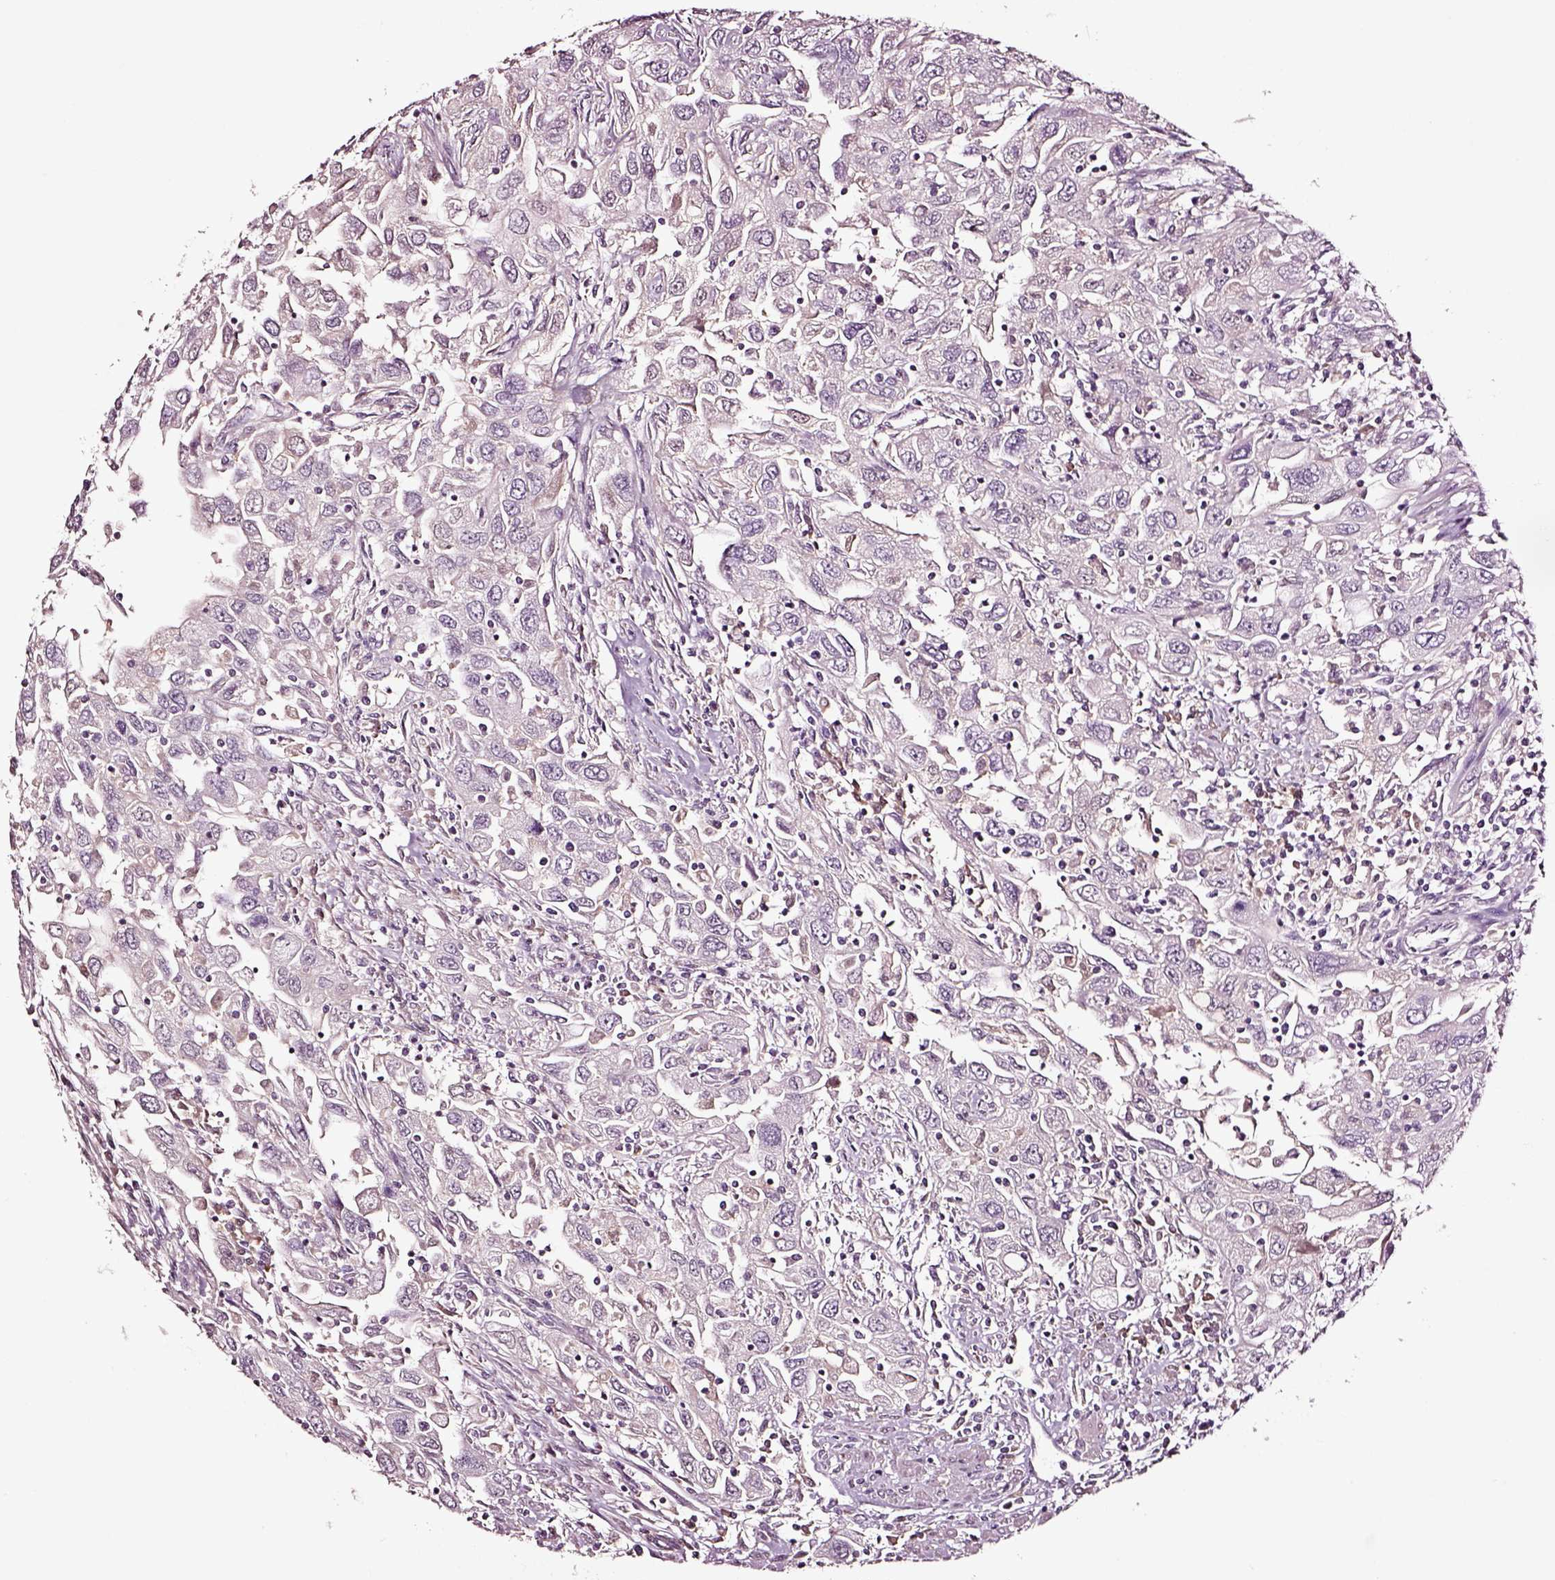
{"staining": {"intensity": "negative", "quantity": "none", "location": "none"}, "tissue": "urothelial cancer", "cell_type": "Tumor cells", "image_type": "cancer", "snomed": [{"axis": "morphology", "description": "Urothelial carcinoma, High grade"}, {"axis": "topography", "description": "Urinary bladder"}], "caption": "High-grade urothelial carcinoma was stained to show a protein in brown. There is no significant staining in tumor cells. Brightfield microscopy of immunohistochemistry (IHC) stained with DAB (brown) and hematoxylin (blue), captured at high magnification.", "gene": "SMIM17", "patient": {"sex": "male", "age": 76}}